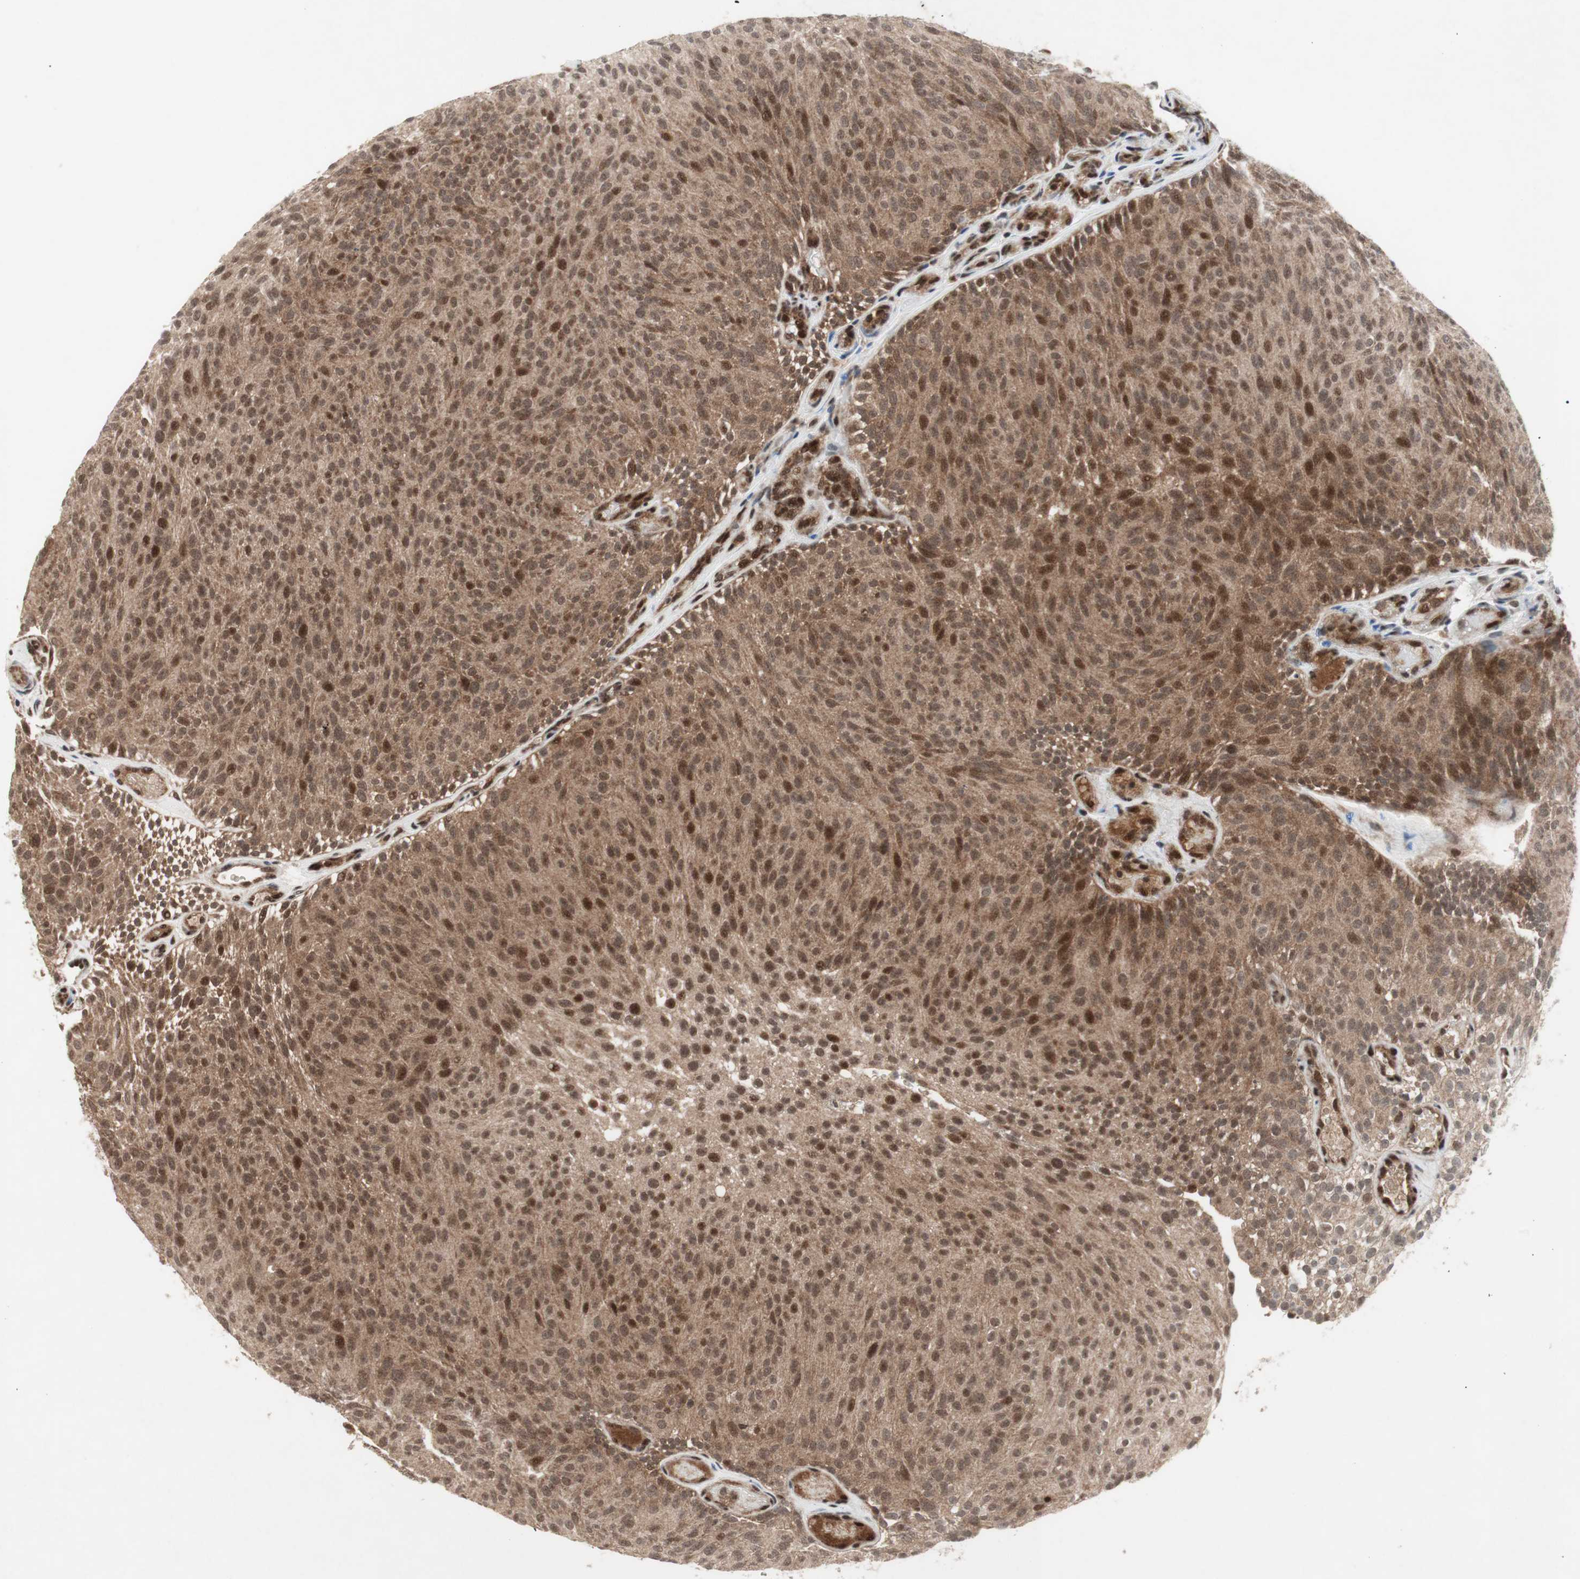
{"staining": {"intensity": "moderate", "quantity": ">75%", "location": "cytoplasmic/membranous,nuclear"}, "tissue": "urothelial cancer", "cell_type": "Tumor cells", "image_type": "cancer", "snomed": [{"axis": "morphology", "description": "Urothelial carcinoma, Low grade"}, {"axis": "topography", "description": "Urinary bladder"}], "caption": "High-magnification brightfield microscopy of urothelial carcinoma (low-grade) stained with DAB (brown) and counterstained with hematoxylin (blue). tumor cells exhibit moderate cytoplasmic/membranous and nuclear staining is appreciated in about>75% of cells.", "gene": "TCF12", "patient": {"sex": "male", "age": 78}}